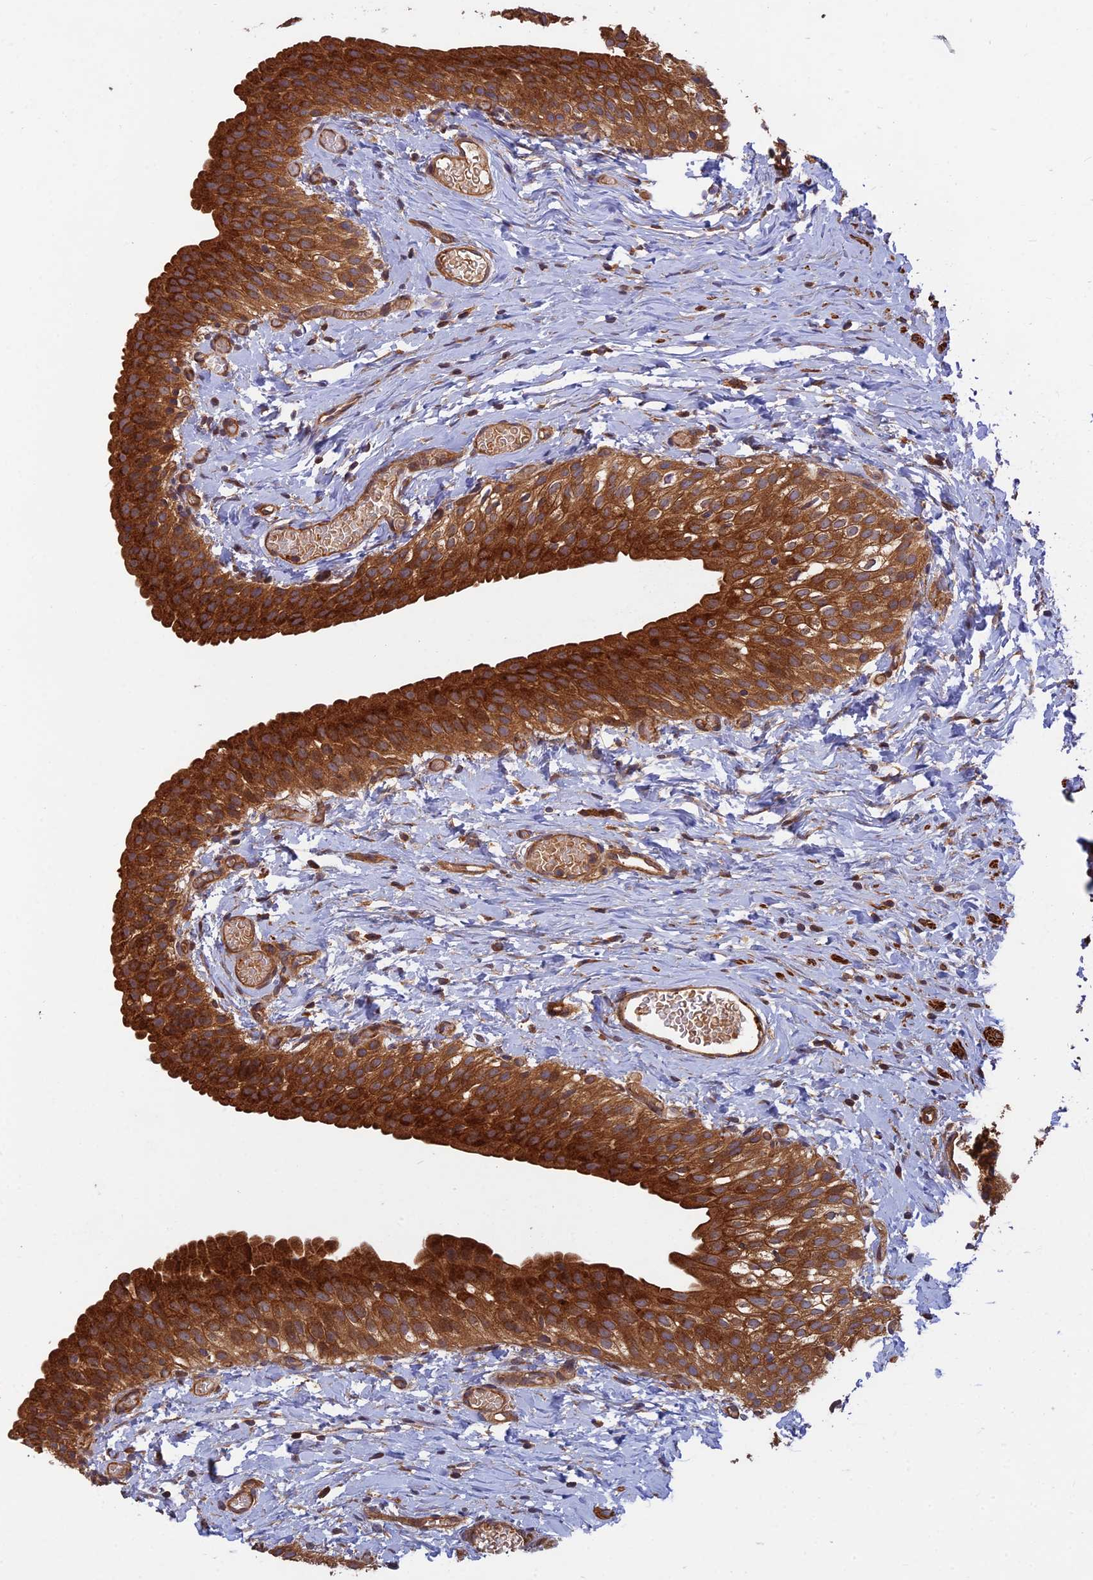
{"staining": {"intensity": "strong", "quantity": ">75%", "location": "cytoplasmic/membranous"}, "tissue": "urinary bladder", "cell_type": "Urothelial cells", "image_type": "normal", "snomed": [{"axis": "morphology", "description": "Normal tissue, NOS"}, {"axis": "topography", "description": "Urinary bladder"}], "caption": "High-power microscopy captured an immunohistochemistry micrograph of unremarkable urinary bladder, revealing strong cytoplasmic/membranous staining in approximately >75% of urothelial cells.", "gene": "RELCH", "patient": {"sex": "male", "age": 1}}